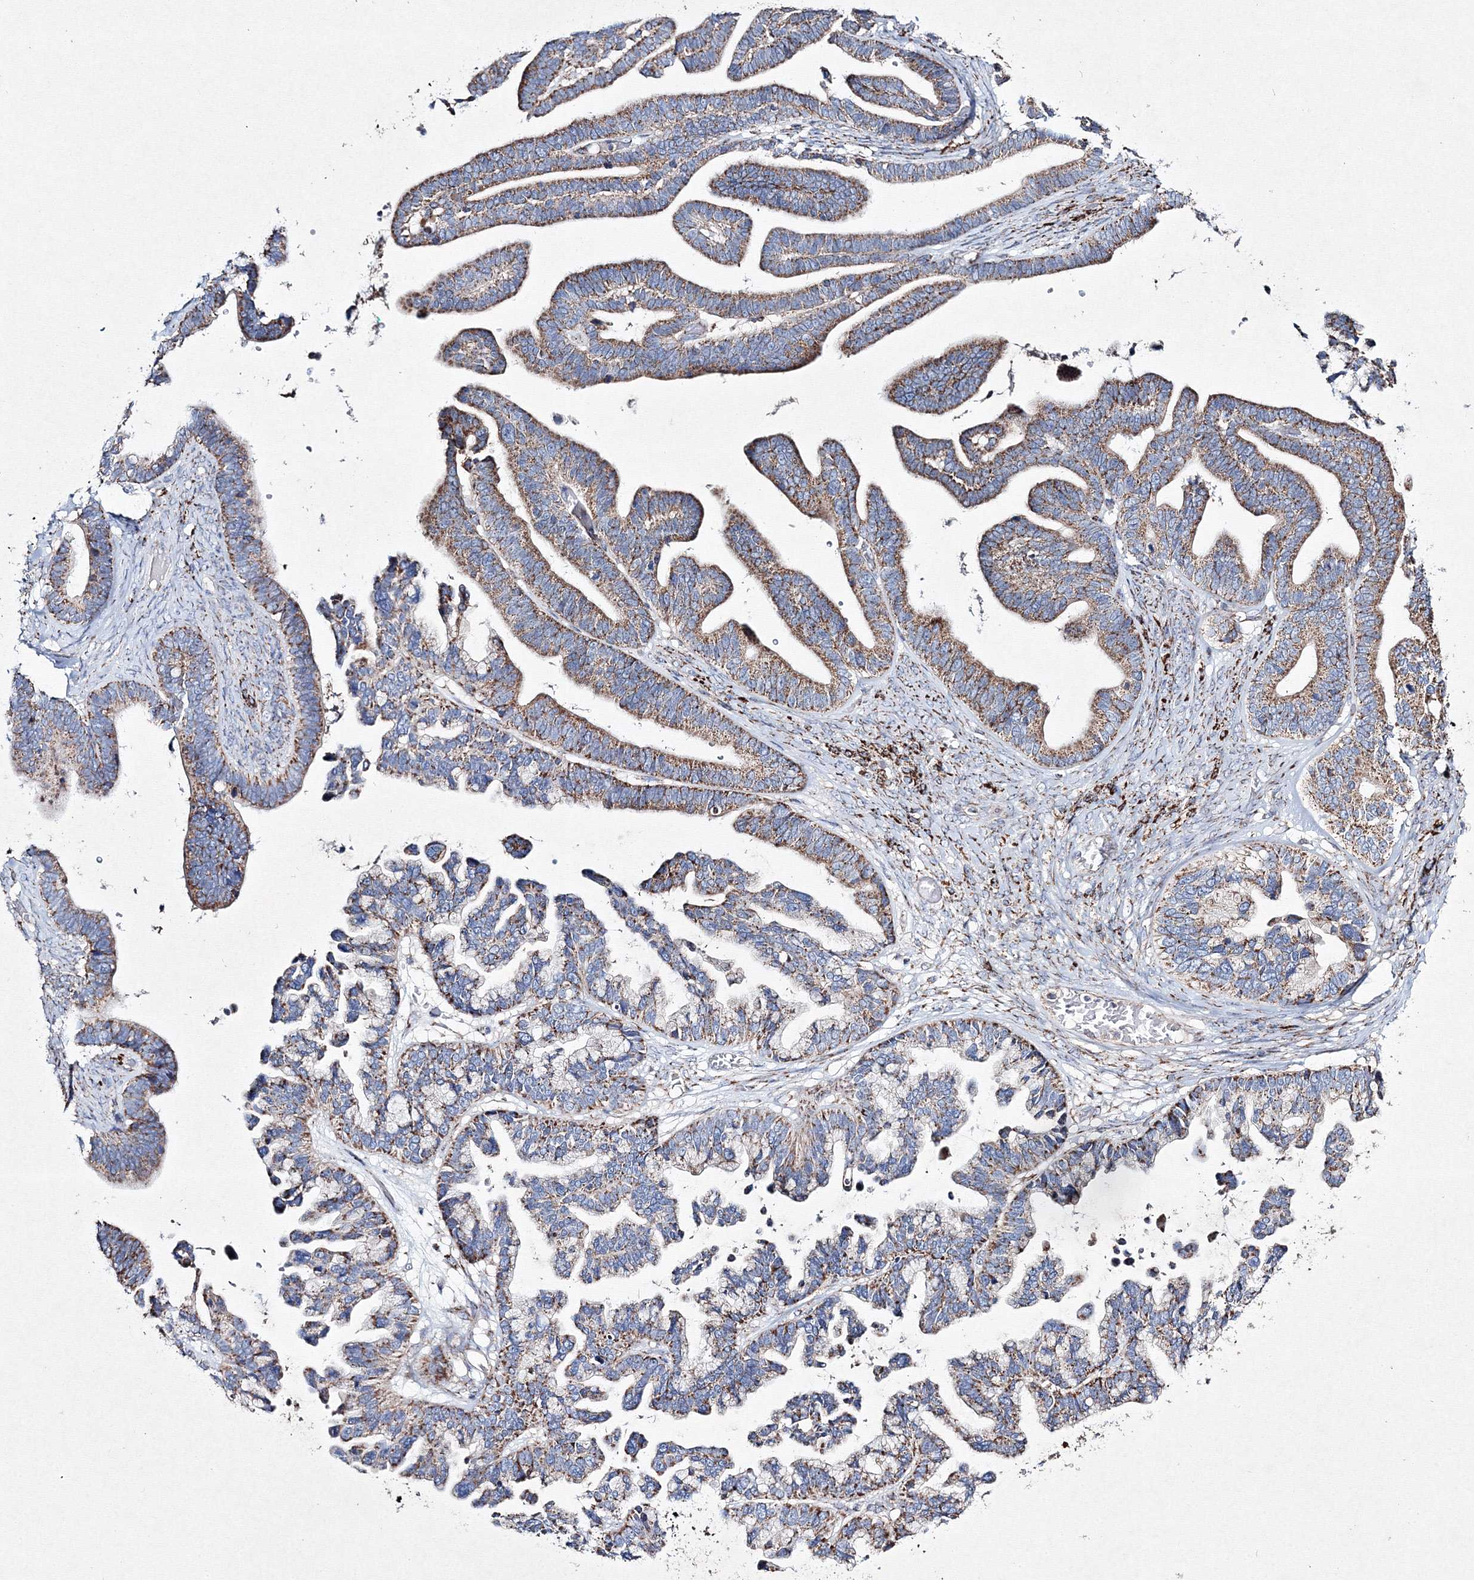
{"staining": {"intensity": "moderate", "quantity": ">75%", "location": "cytoplasmic/membranous"}, "tissue": "ovarian cancer", "cell_type": "Tumor cells", "image_type": "cancer", "snomed": [{"axis": "morphology", "description": "Cystadenocarcinoma, serous, NOS"}, {"axis": "topography", "description": "Ovary"}], "caption": "Immunohistochemical staining of ovarian cancer (serous cystadenocarcinoma) displays medium levels of moderate cytoplasmic/membranous protein positivity in about >75% of tumor cells.", "gene": "IGSF9", "patient": {"sex": "female", "age": 56}}